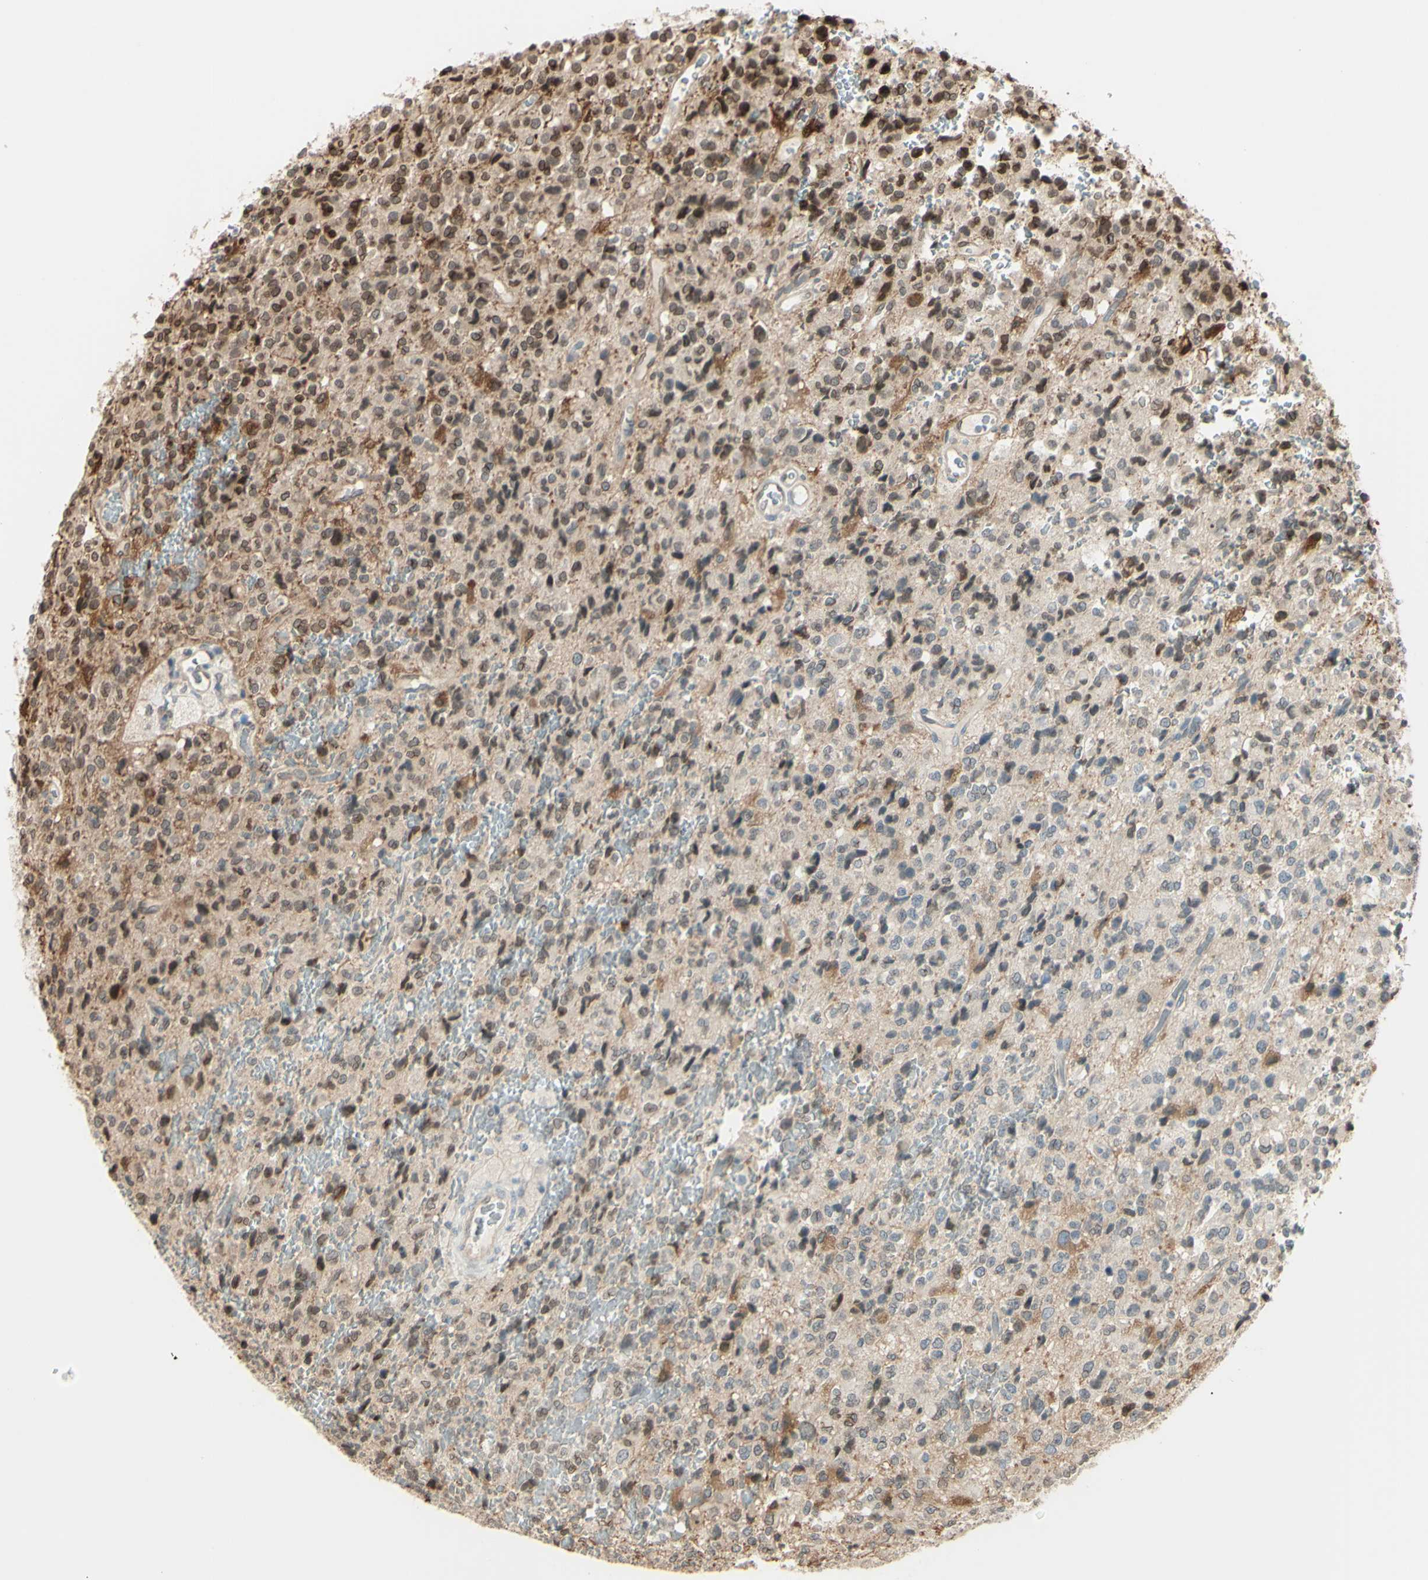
{"staining": {"intensity": "moderate", "quantity": "25%-75%", "location": "cytoplasmic/membranous,nuclear"}, "tissue": "glioma", "cell_type": "Tumor cells", "image_type": "cancer", "snomed": [{"axis": "morphology", "description": "Glioma, malignant, High grade"}, {"axis": "topography", "description": "pancreas cauda"}], "caption": "There is medium levels of moderate cytoplasmic/membranous and nuclear positivity in tumor cells of malignant glioma (high-grade), as demonstrated by immunohistochemical staining (brown color).", "gene": "MLF2", "patient": {"sex": "male", "age": 60}}